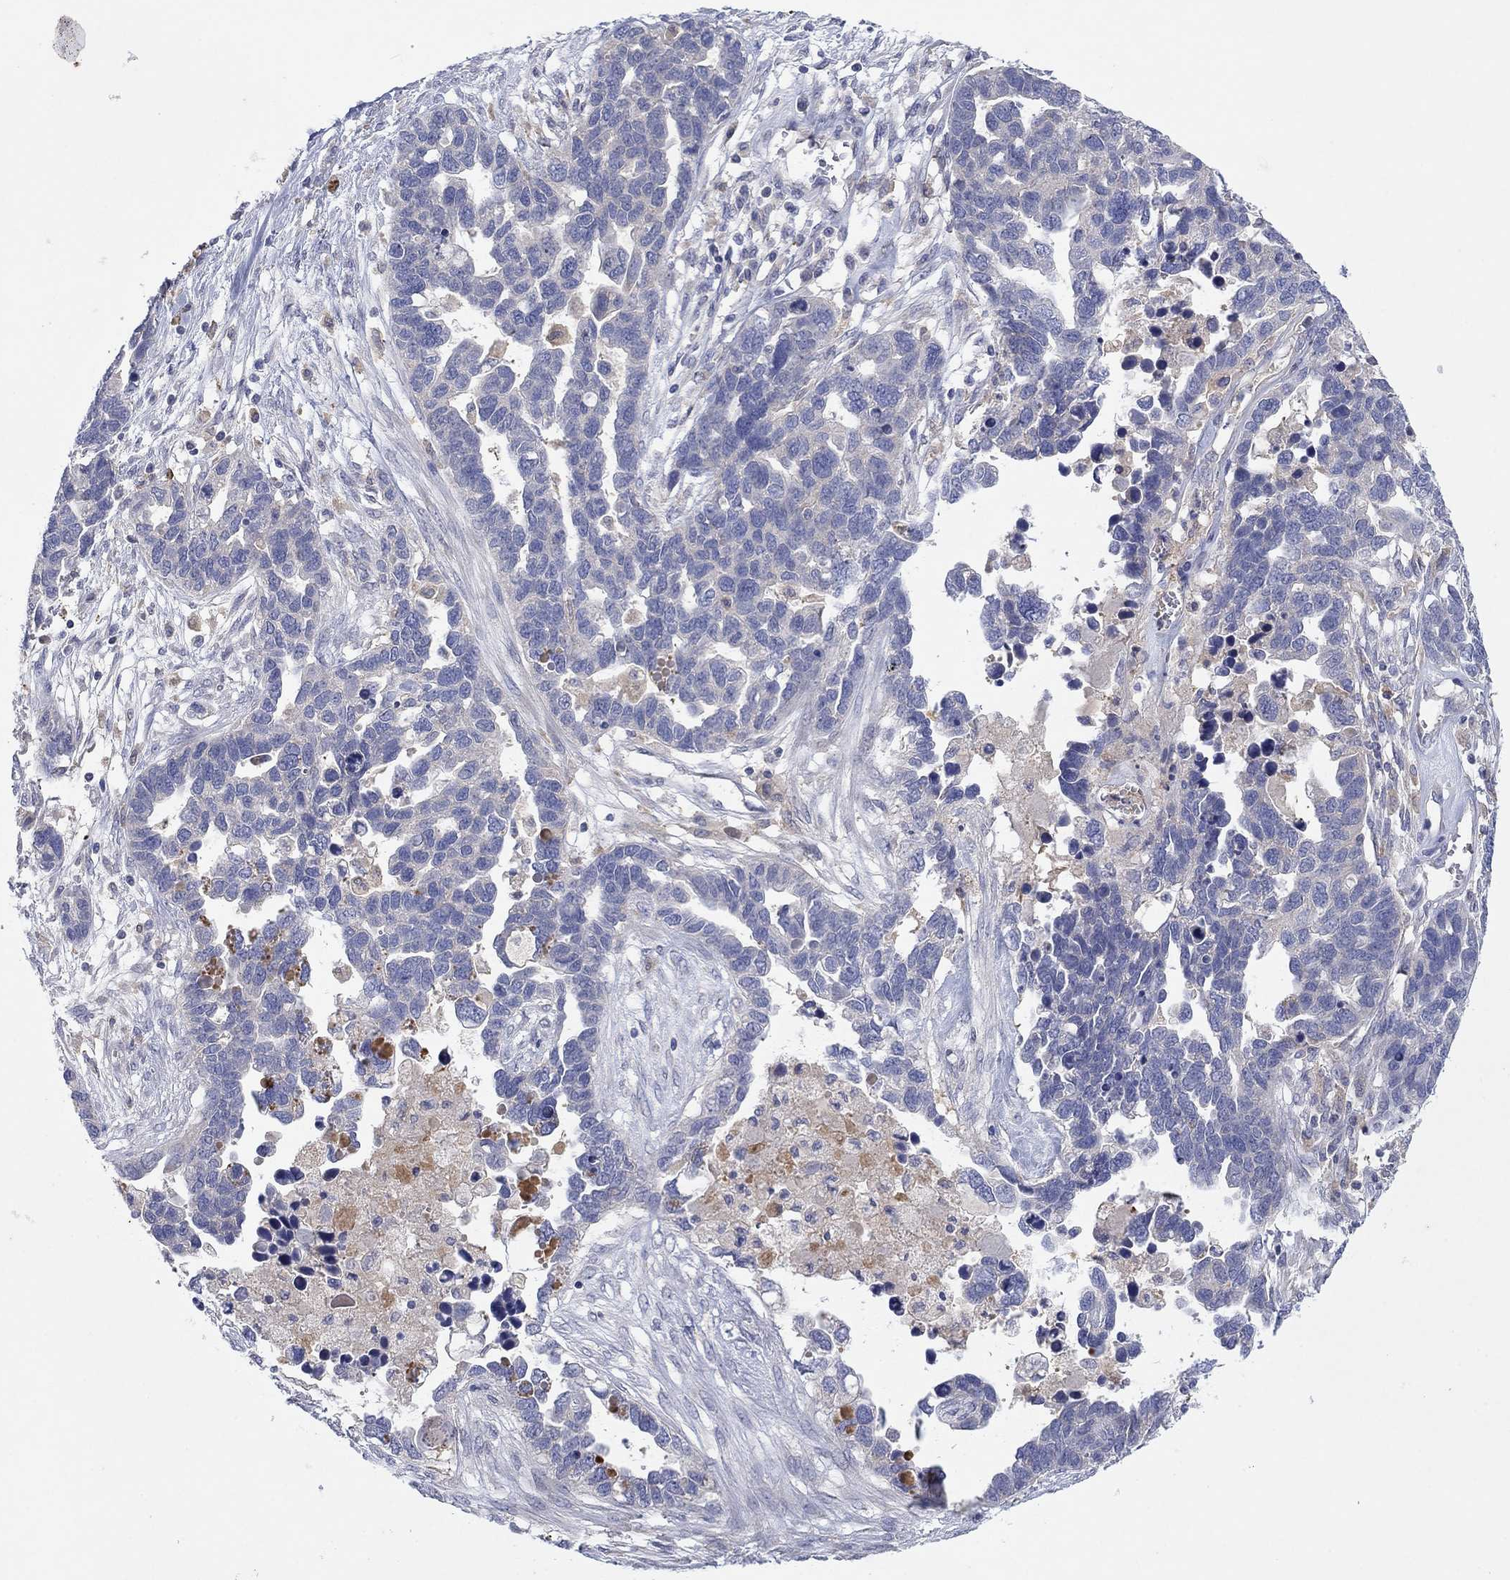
{"staining": {"intensity": "negative", "quantity": "none", "location": "none"}, "tissue": "ovarian cancer", "cell_type": "Tumor cells", "image_type": "cancer", "snomed": [{"axis": "morphology", "description": "Cystadenocarcinoma, serous, NOS"}, {"axis": "topography", "description": "Ovary"}], "caption": "Immunohistochemistry (IHC) histopathology image of neoplastic tissue: human ovarian serous cystadenocarcinoma stained with DAB (3,3'-diaminobenzidine) reveals no significant protein staining in tumor cells.", "gene": "PLCL2", "patient": {"sex": "female", "age": 54}}